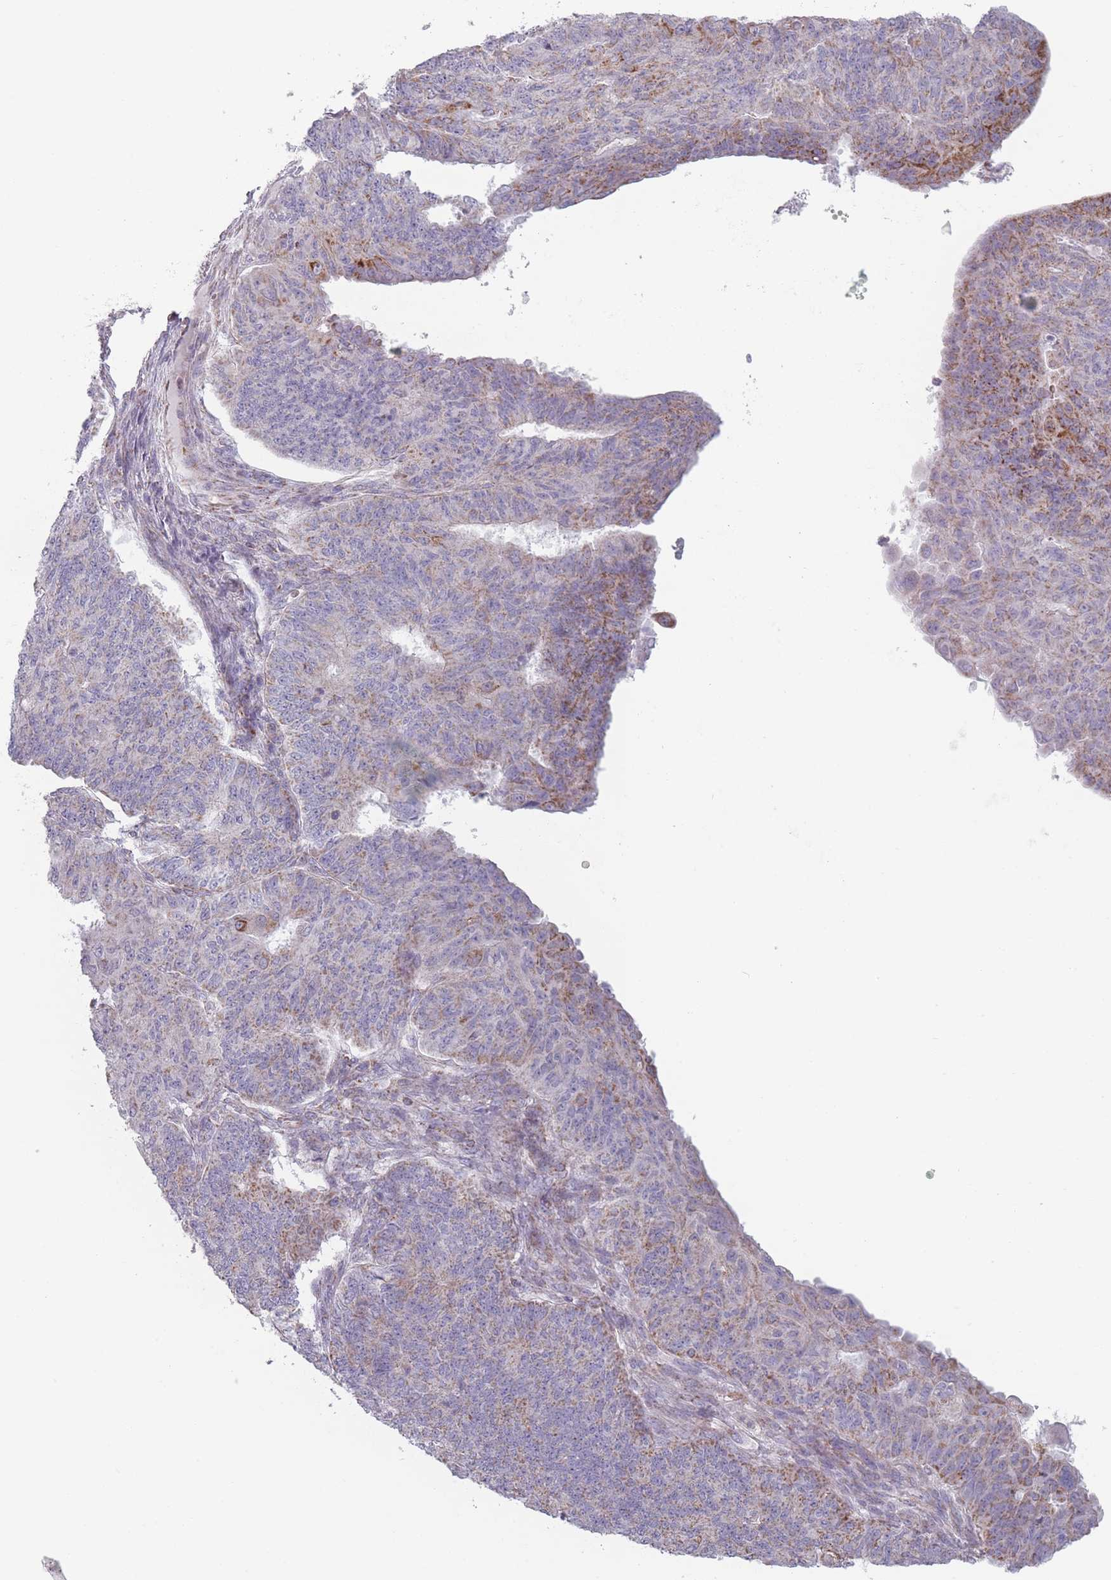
{"staining": {"intensity": "moderate", "quantity": "25%-75%", "location": "cytoplasmic/membranous"}, "tissue": "endometrial cancer", "cell_type": "Tumor cells", "image_type": "cancer", "snomed": [{"axis": "morphology", "description": "Adenocarcinoma, NOS"}, {"axis": "topography", "description": "Endometrium"}], "caption": "A brown stain highlights moderate cytoplasmic/membranous staining of a protein in human adenocarcinoma (endometrial) tumor cells.", "gene": "DCHS1", "patient": {"sex": "female", "age": 32}}